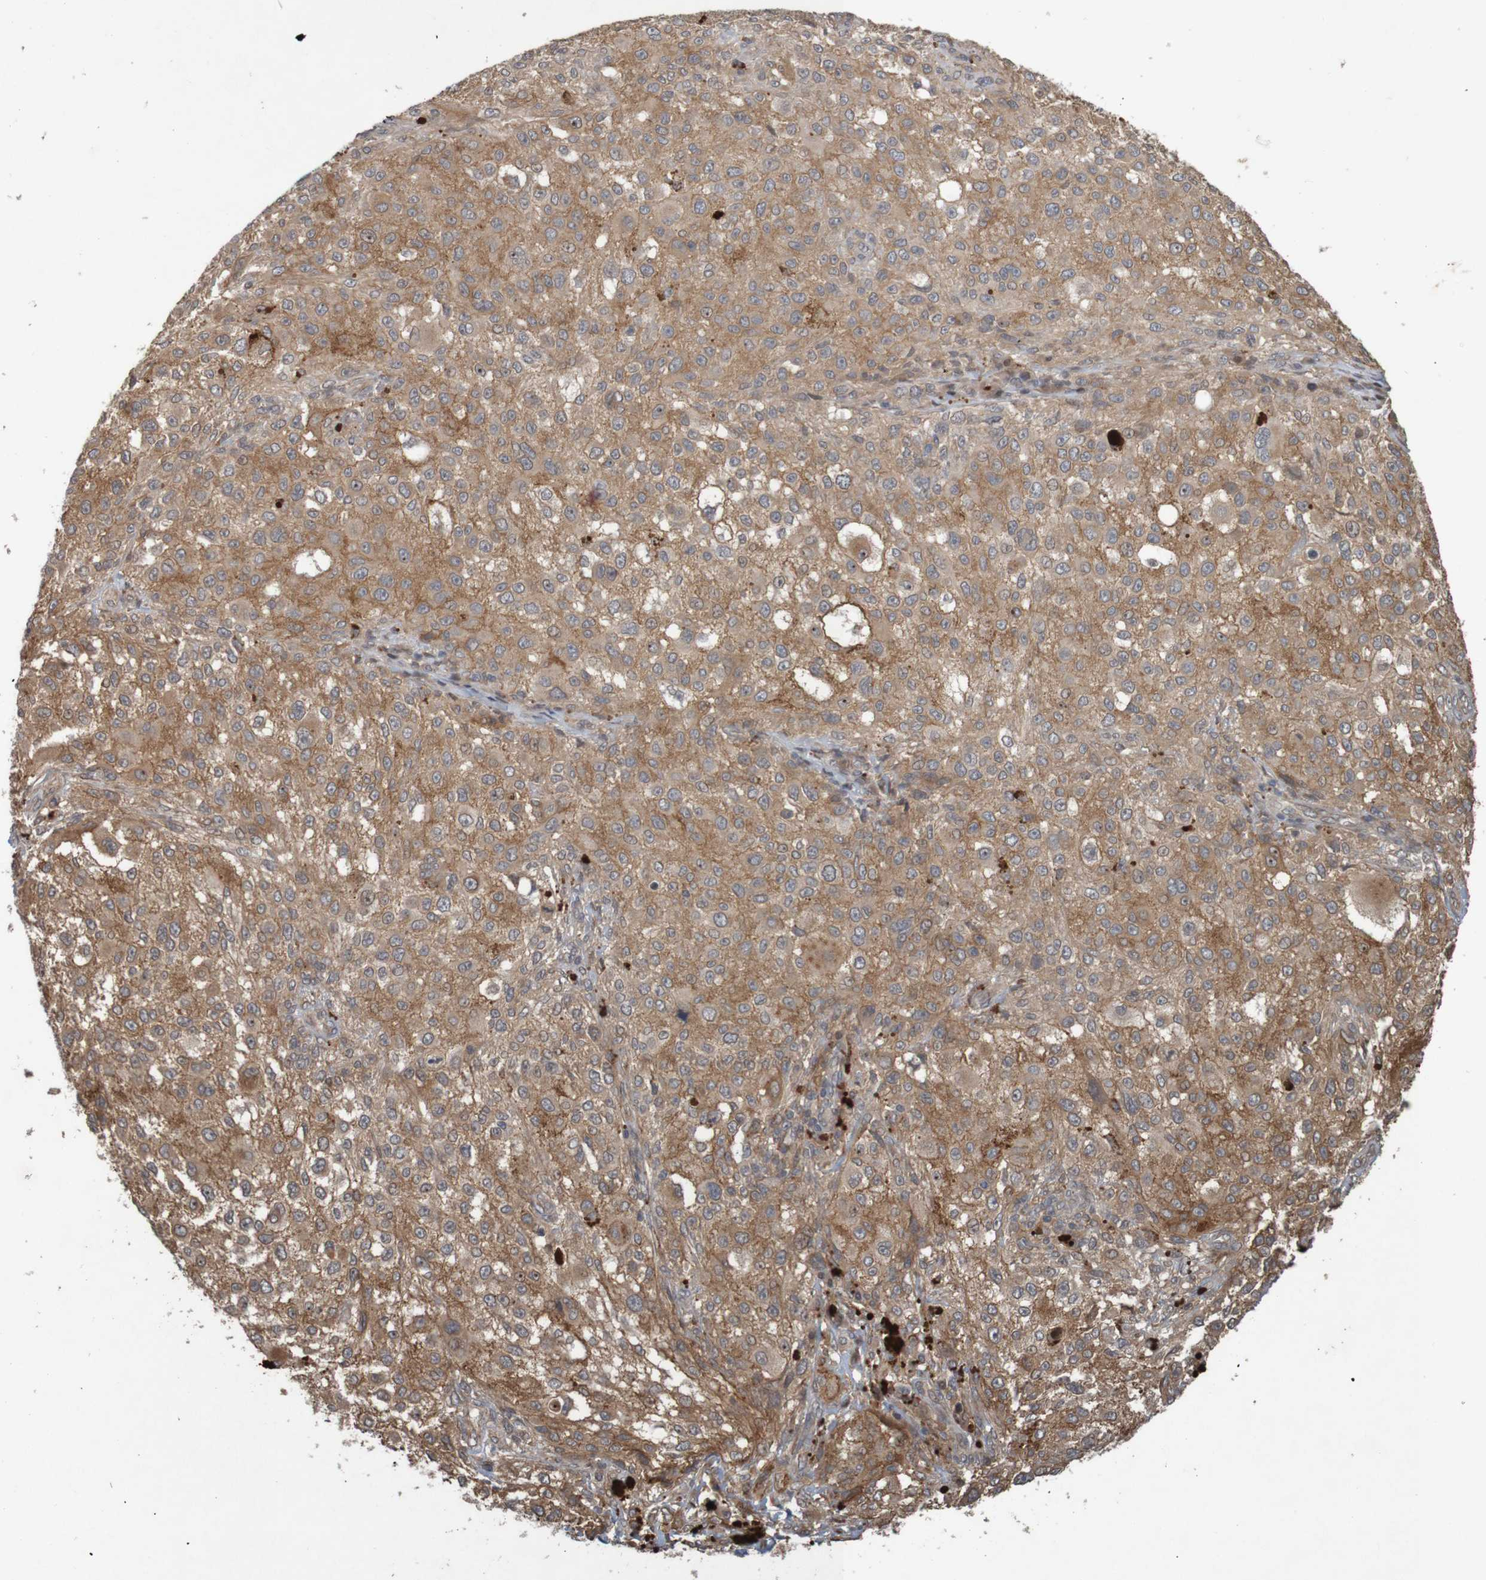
{"staining": {"intensity": "moderate", "quantity": ">75%", "location": "cytoplasmic/membranous"}, "tissue": "melanoma", "cell_type": "Tumor cells", "image_type": "cancer", "snomed": [{"axis": "morphology", "description": "Necrosis, NOS"}, {"axis": "morphology", "description": "Malignant melanoma, NOS"}, {"axis": "topography", "description": "Skin"}], "caption": "Moderate cytoplasmic/membranous expression for a protein is identified in about >75% of tumor cells of melanoma using immunohistochemistry (IHC).", "gene": "ARHGEF11", "patient": {"sex": "female", "age": 87}}